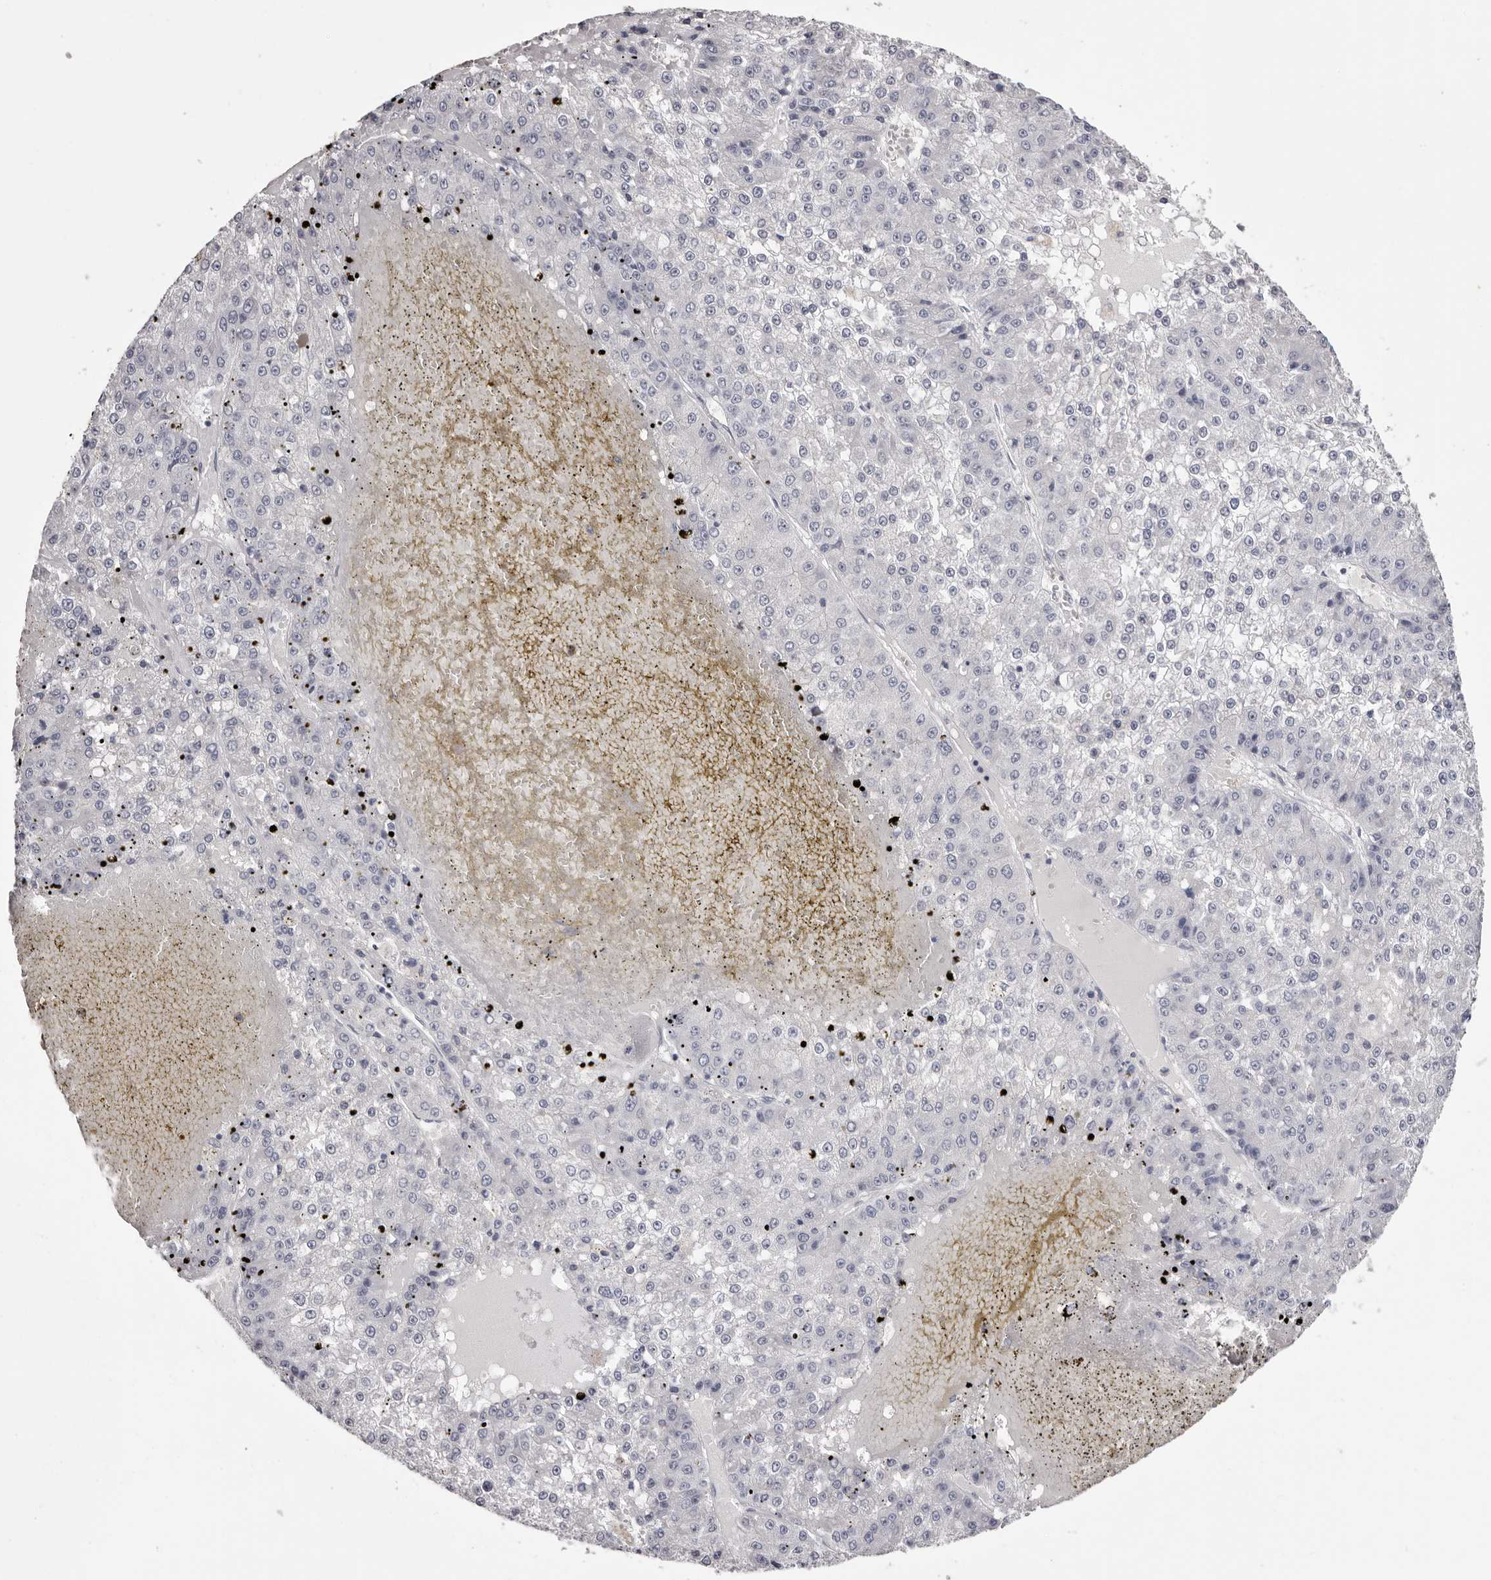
{"staining": {"intensity": "negative", "quantity": "none", "location": "none"}, "tissue": "liver cancer", "cell_type": "Tumor cells", "image_type": "cancer", "snomed": [{"axis": "morphology", "description": "Carcinoma, Hepatocellular, NOS"}, {"axis": "topography", "description": "Liver"}], "caption": "Immunohistochemistry (IHC) photomicrograph of neoplastic tissue: human liver cancer stained with DAB (3,3'-diaminobenzidine) displays no significant protein positivity in tumor cells.", "gene": "CA6", "patient": {"sex": "female", "age": 73}}